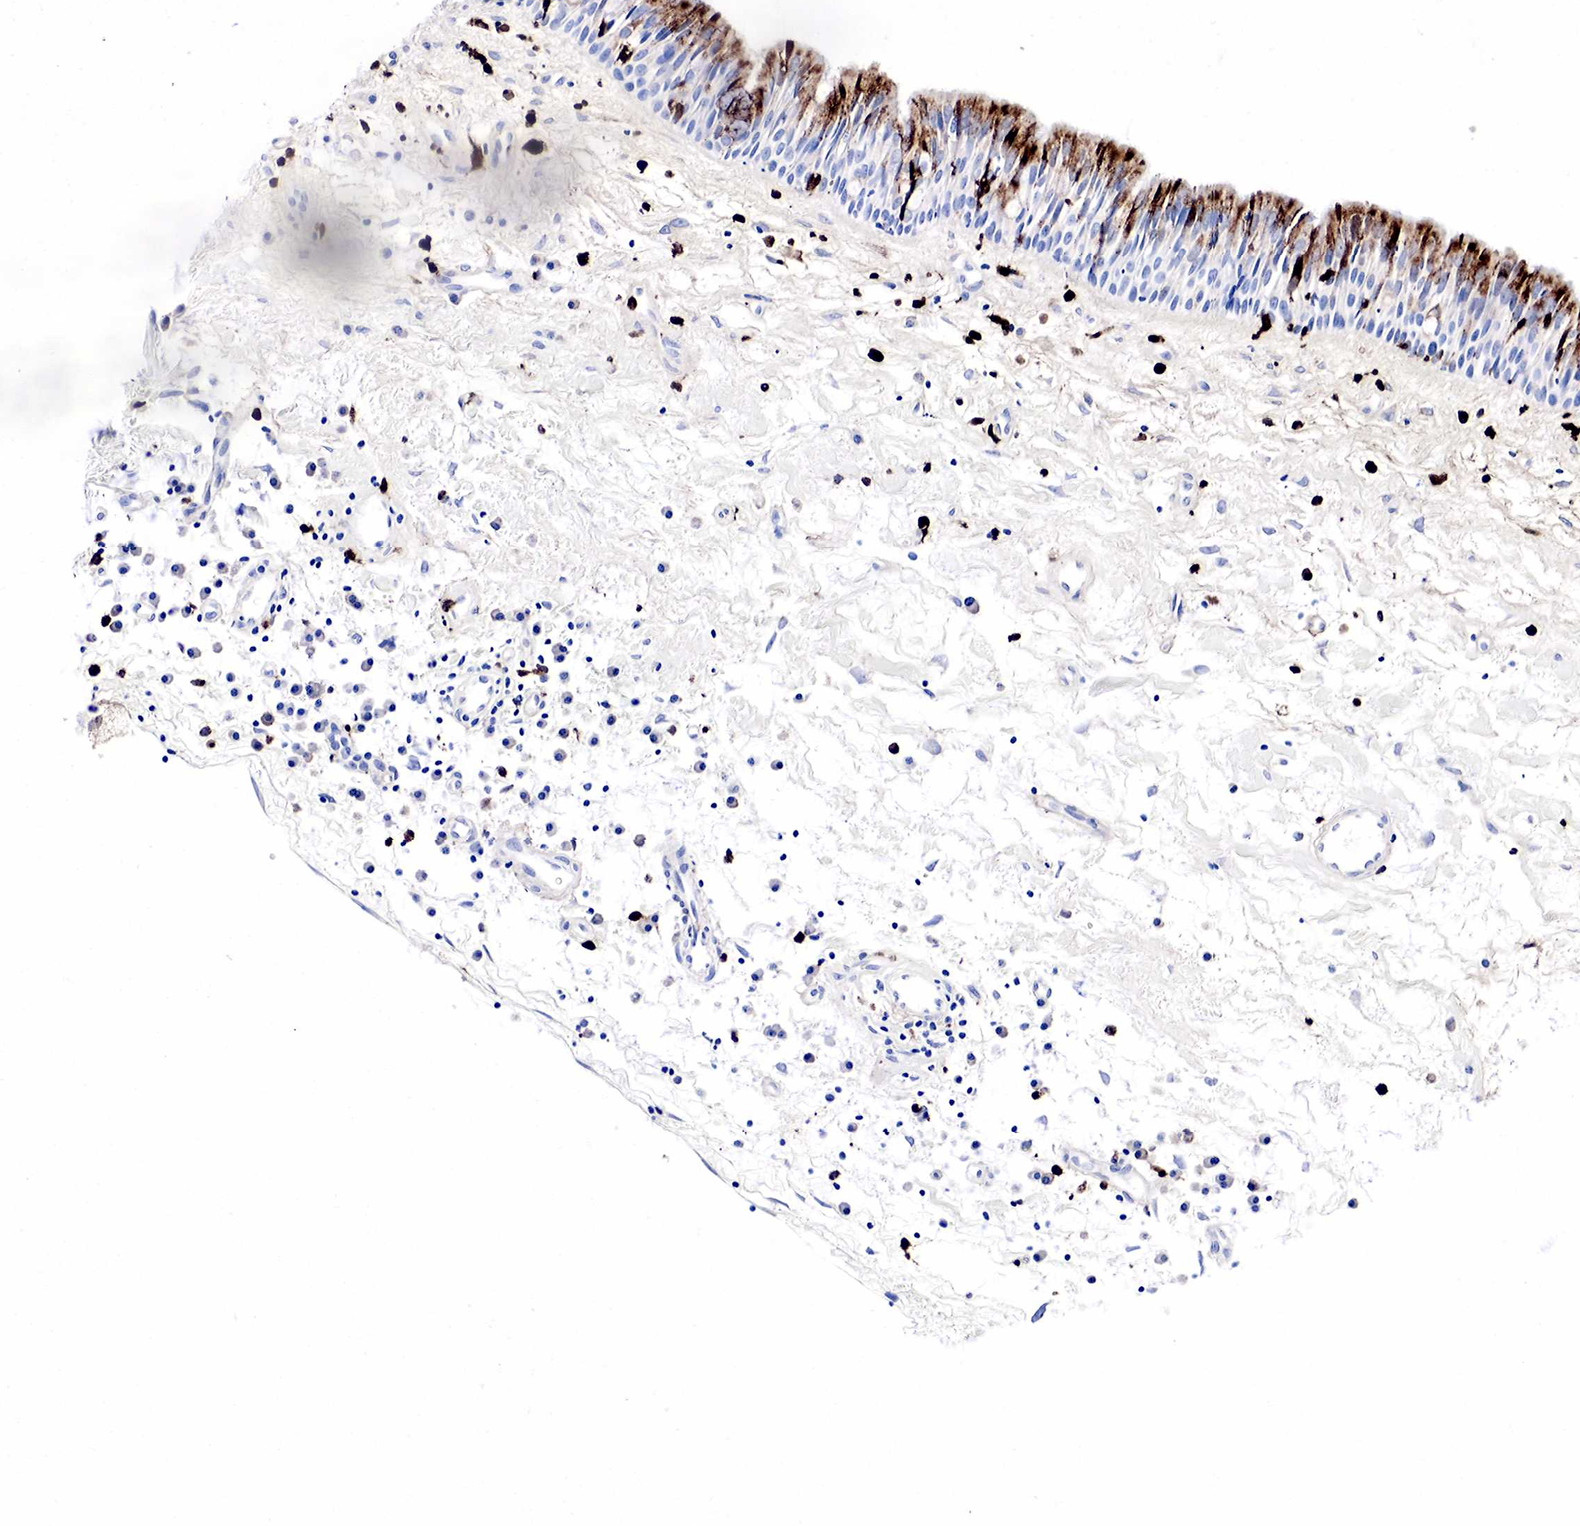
{"staining": {"intensity": "moderate", "quantity": ">75%", "location": "cytoplasmic/membranous"}, "tissue": "nasopharynx", "cell_type": "Respiratory epithelial cells", "image_type": "normal", "snomed": [{"axis": "morphology", "description": "Normal tissue, NOS"}, {"axis": "topography", "description": "Nasopharynx"}], "caption": "Immunohistochemistry (IHC) image of normal nasopharynx: human nasopharynx stained using IHC reveals medium levels of moderate protein expression localized specifically in the cytoplasmic/membranous of respiratory epithelial cells, appearing as a cytoplasmic/membranous brown color.", "gene": "LYZ", "patient": {"sex": "male", "age": 13}}